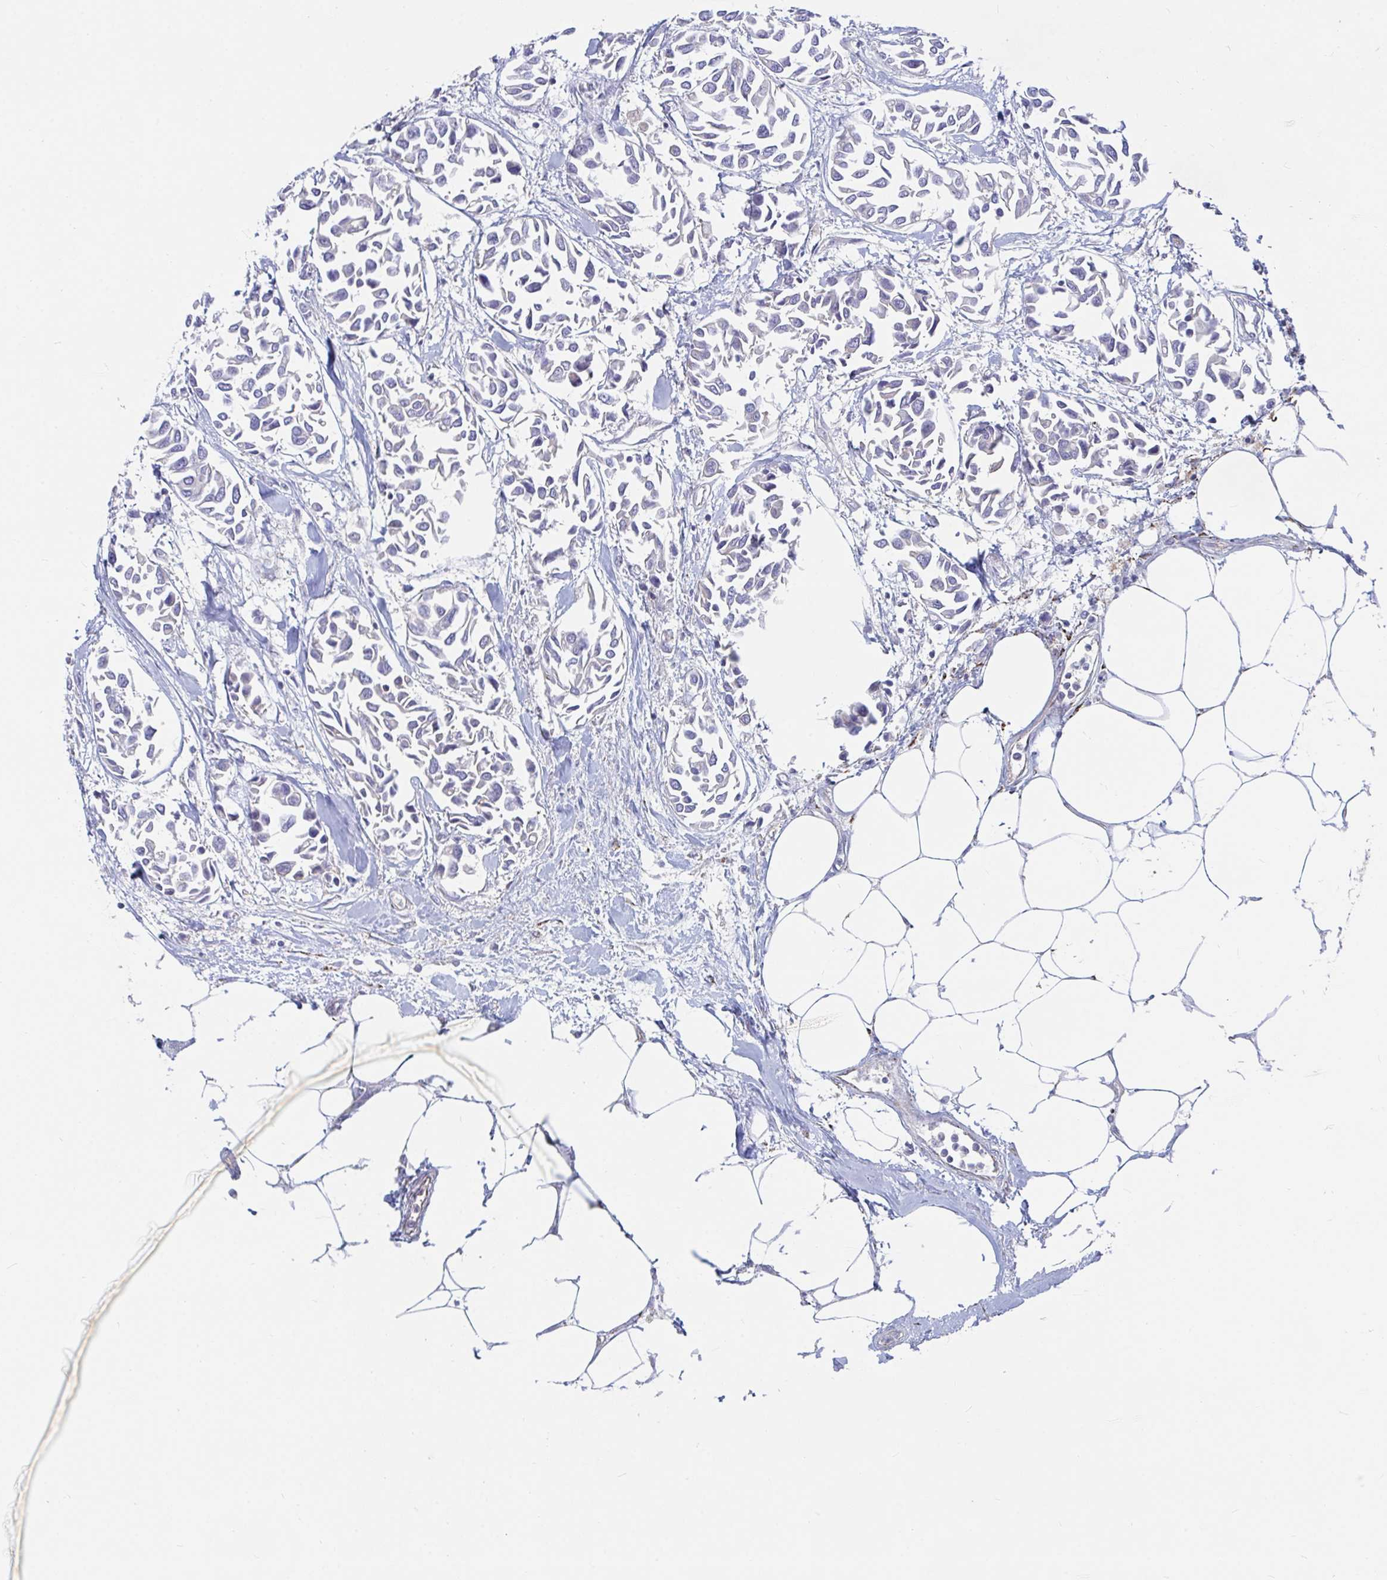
{"staining": {"intensity": "negative", "quantity": "none", "location": "none"}, "tissue": "breast cancer", "cell_type": "Tumor cells", "image_type": "cancer", "snomed": [{"axis": "morphology", "description": "Duct carcinoma"}, {"axis": "topography", "description": "Breast"}], "caption": "The image shows no significant expression in tumor cells of breast invasive ductal carcinoma.", "gene": "FAM156B", "patient": {"sex": "female", "age": 54}}